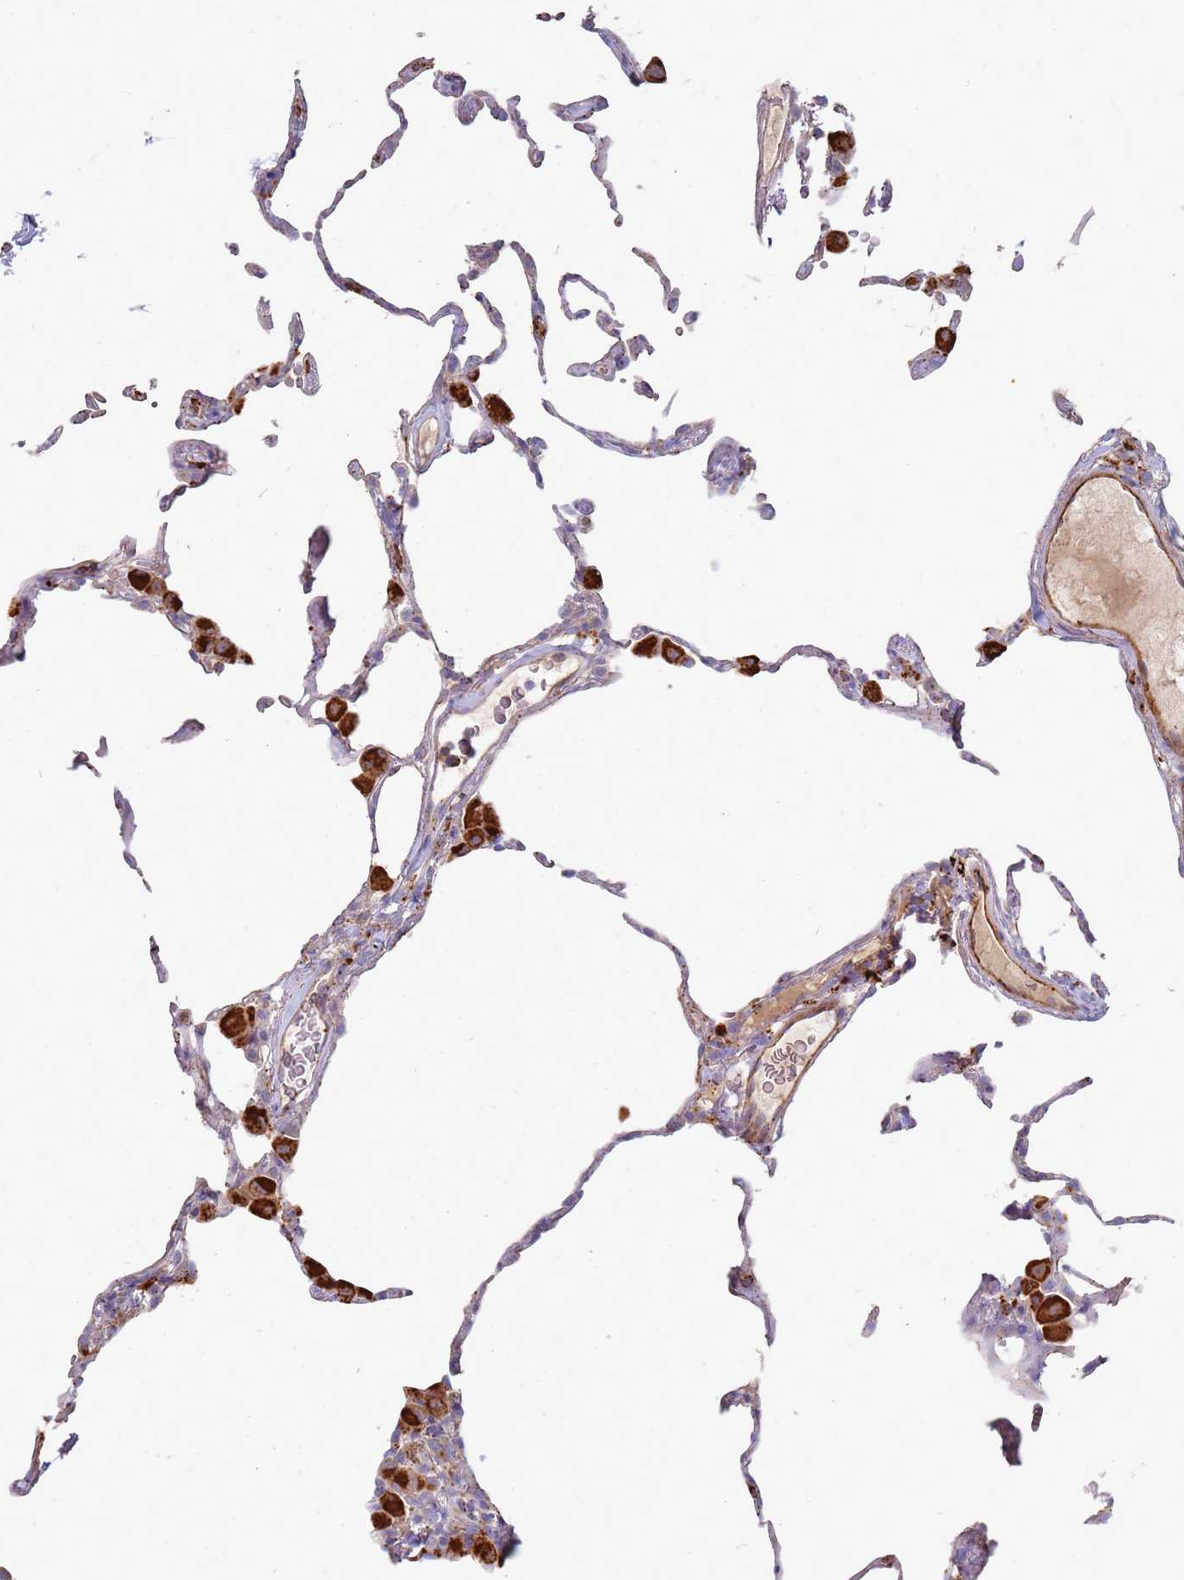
{"staining": {"intensity": "negative", "quantity": "none", "location": "none"}, "tissue": "lung", "cell_type": "Alveolar cells", "image_type": "normal", "snomed": [{"axis": "morphology", "description": "Normal tissue, NOS"}, {"axis": "topography", "description": "Lung"}], "caption": "The photomicrograph demonstrates no staining of alveolar cells in benign lung. (Brightfield microscopy of DAB immunohistochemistry at high magnification).", "gene": "TMEM229B", "patient": {"sex": "female", "age": 57}}